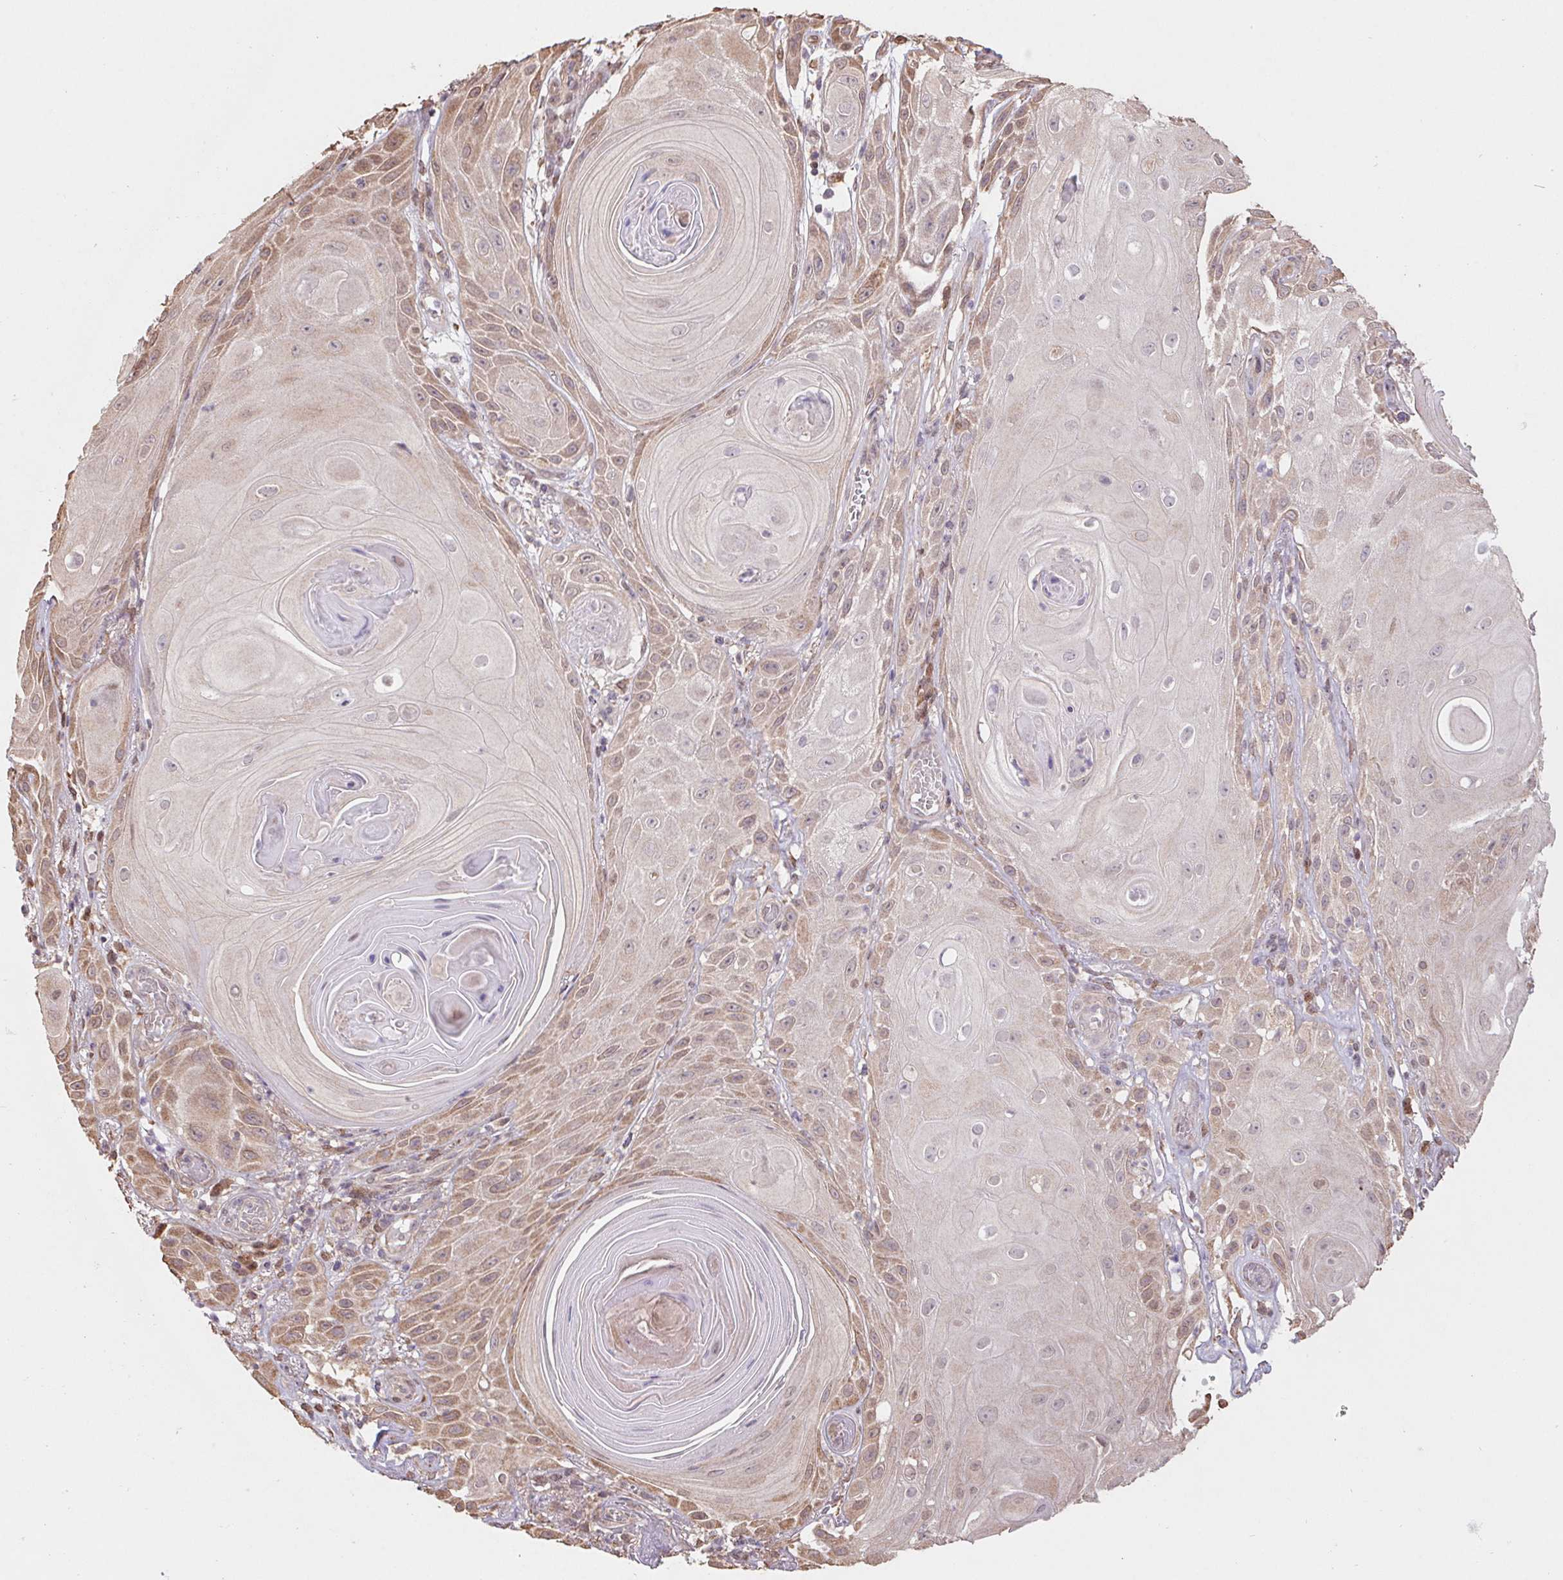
{"staining": {"intensity": "moderate", "quantity": "<25%", "location": "cytoplasmic/membranous,nuclear"}, "tissue": "skin cancer", "cell_type": "Tumor cells", "image_type": "cancer", "snomed": [{"axis": "morphology", "description": "Squamous cell carcinoma, NOS"}, {"axis": "topography", "description": "Skin"}], "caption": "Protein analysis of skin cancer (squamous cell carcinoma) tissue shows moderate cytoplasmic/membranous and nuclear staining in approximately <25% of tumor cells. (IHC, brightfield microscopy, high magnification).", "gene": "CUTA", "patient": {"sex": "male", "age": 62}}